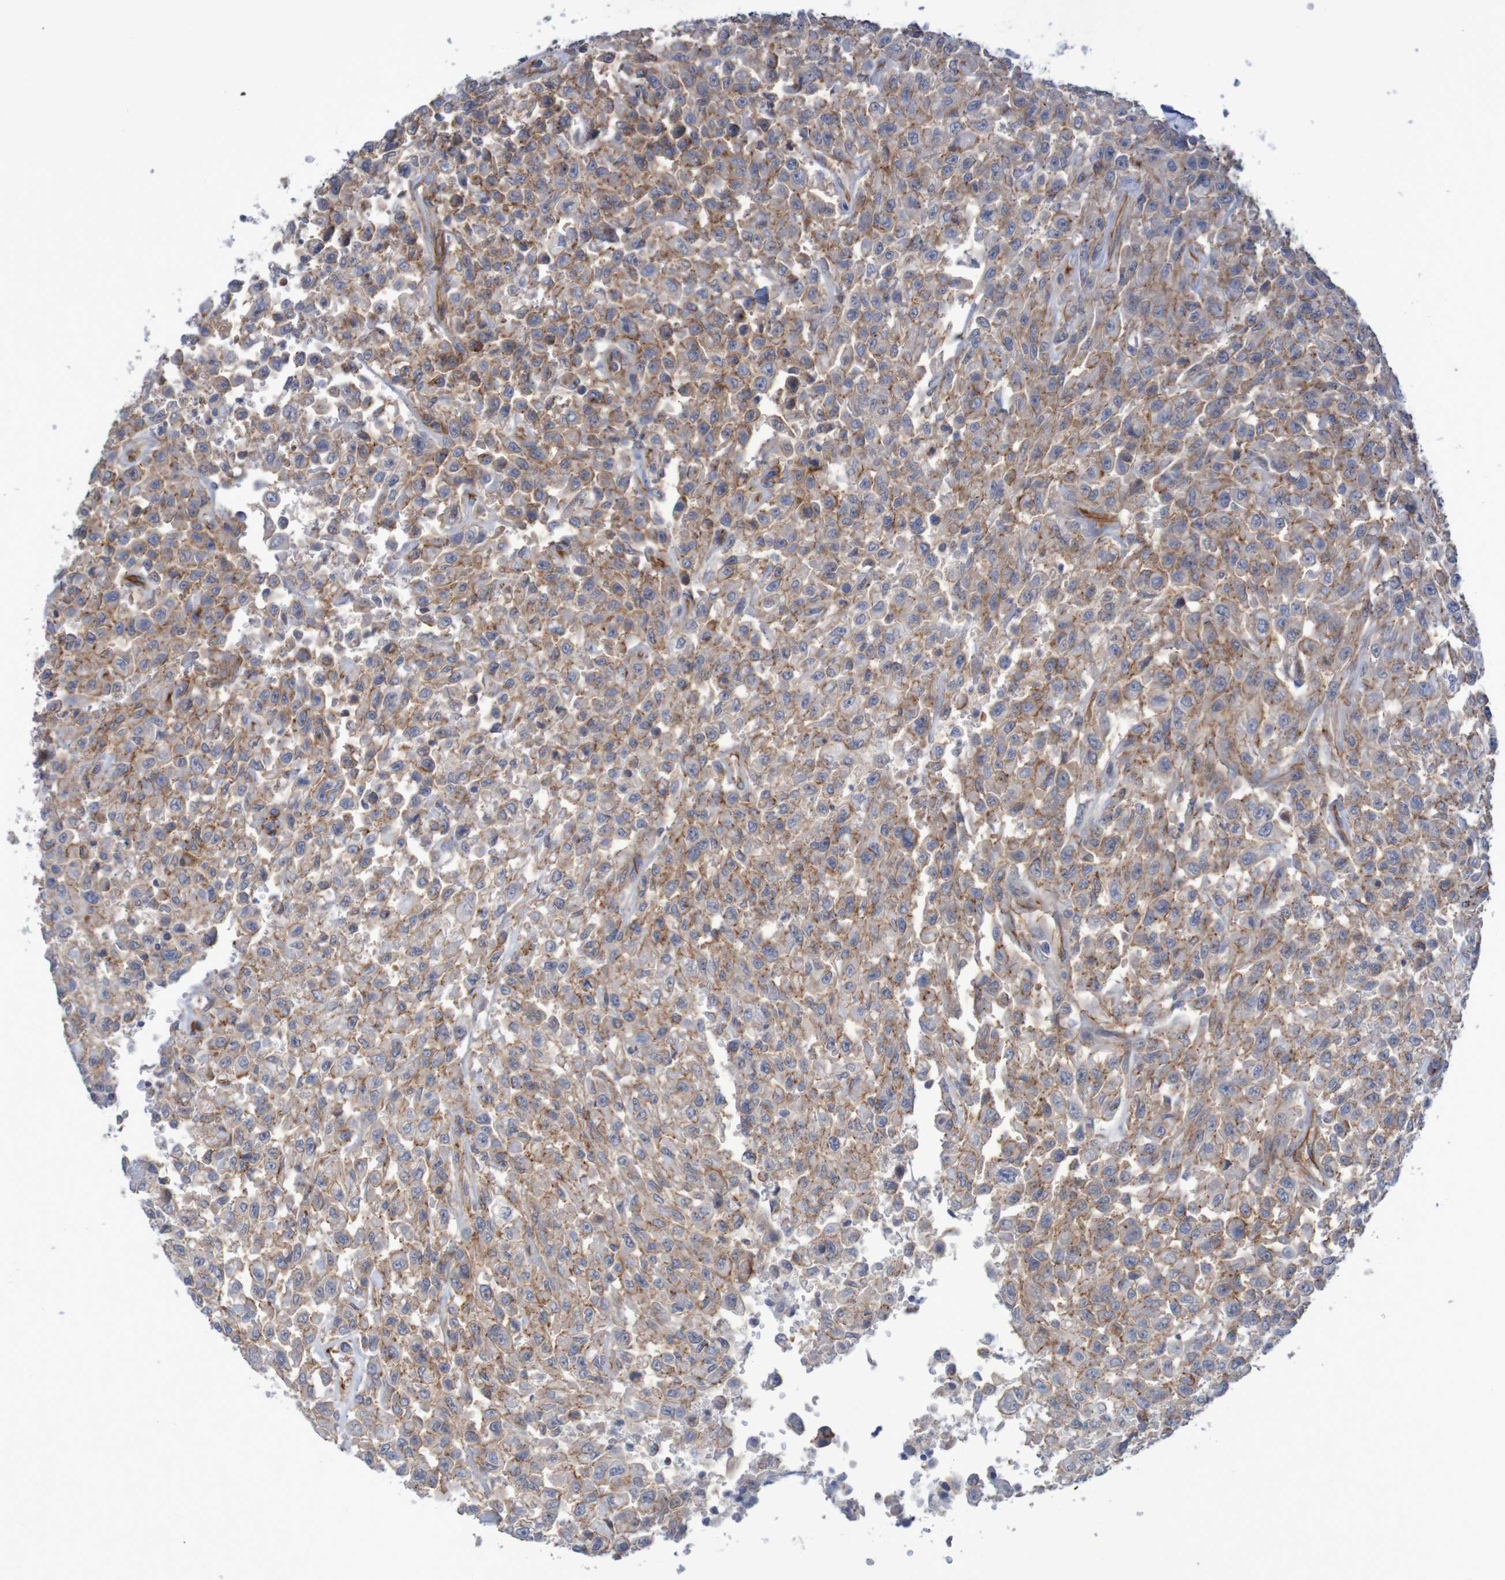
{"staining": {"intensity": "moderate", "quantity": "25%-75%", "location": "cytoplasmic/membranous"}, "tissue": "urothelial cancer", "cell_type": "Tumor cells", "image_type": "cancer", "snomed": [{"axis": "morphology", "description": "Urothelial carcinoma, High grade"}, {"axis": "topography", "description": "Urinary bladder"}], "caption": "Human urothelial cancer stained for a protein (brown) shows moderate cytoplasmic/membranous positive expression in about 25%-75% of tumor cells.", "gene": "NECTIN2", "patient": {"sex": "male", "age": 46}}